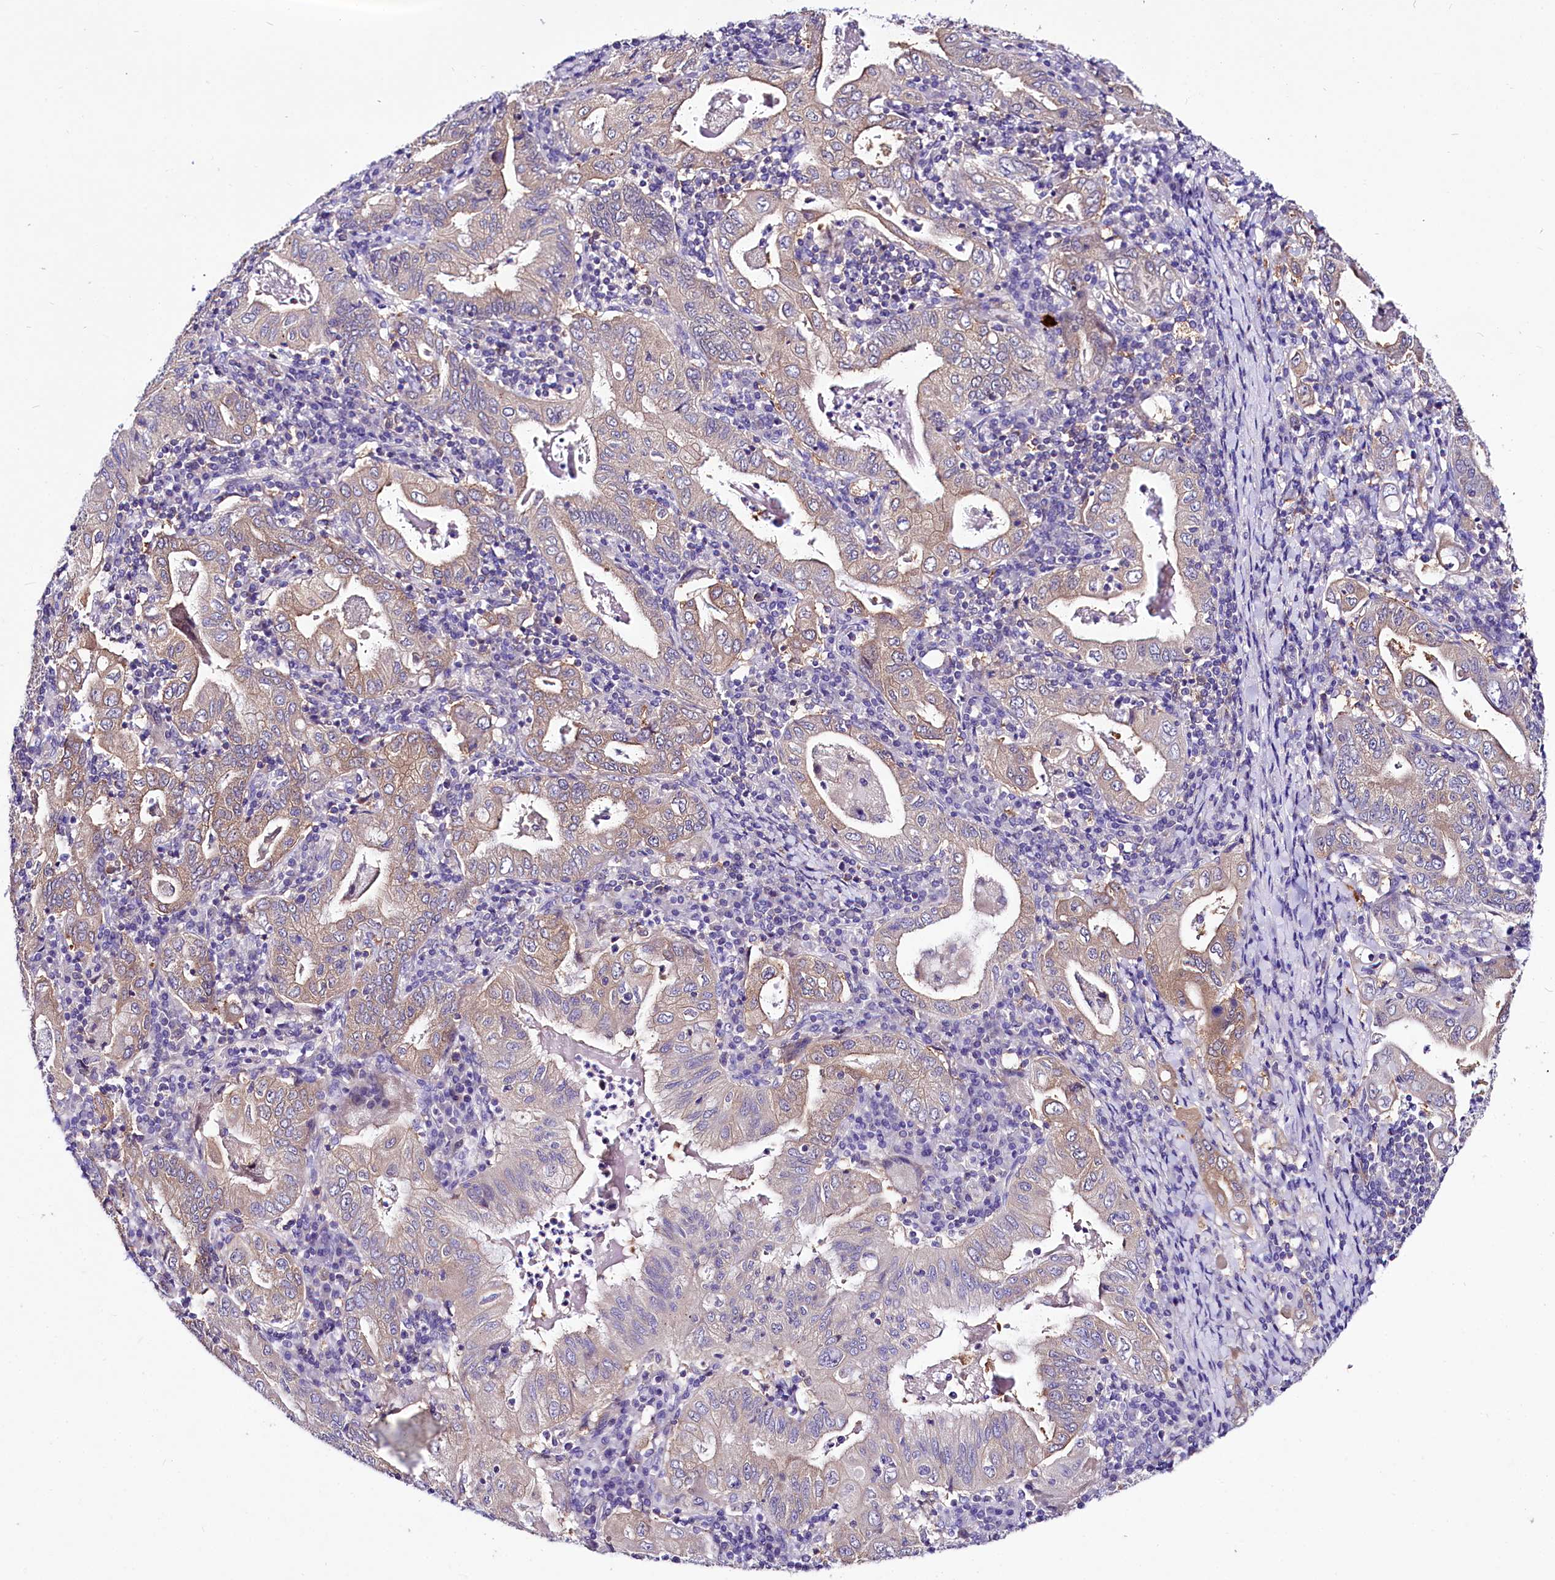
{"staining": {"intensity": "weak", "quantity": "25%-75%", "location": "cytoplasmic/membranous"}, "tissue": "stomach cancer", "cell_type": "Tumor cells", "image_type": "cancer", "snomed": [{"axis": "morphology", "description": "Normal tissue, NOS"}, {"axis": "morphology", "description": "Adenocarcinoma, NOS"}, {"axis": "topography", "description": "Esophagus"}, {"axis": "topography", "description": "Stomach, upper"}, {"axis": "topography", "description": "Peripheral nerve tissue"}], "caption": "Immunohistochemical staining of stomach adenocarcinoma demonstrates weak cytoplasmic/membranous protein expression in approximately 25%-75% of tumor cells.", "gene": "ABHD5", "patient": {"sex": "male", "age": 62}}